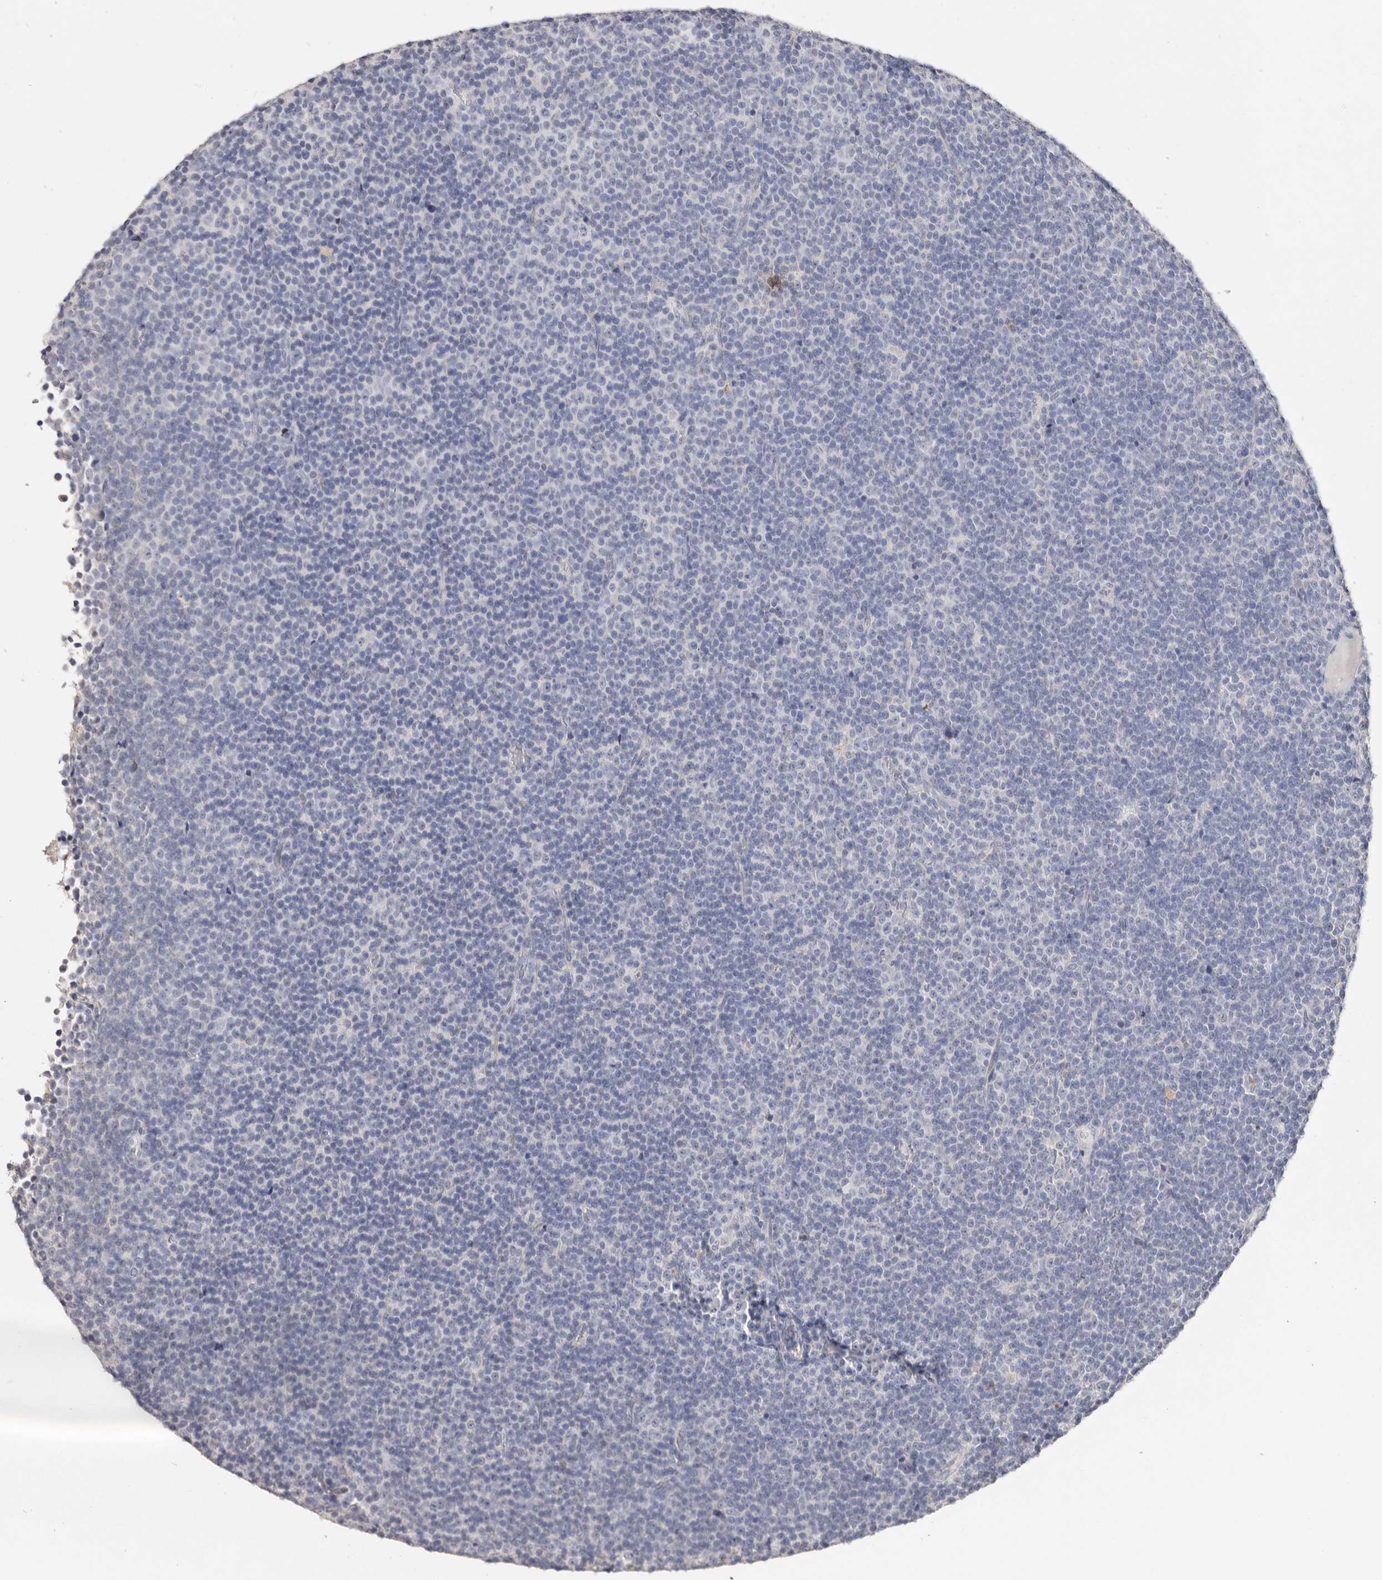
{"staining": {"intensity": "negative", "quantity": "none", "location": "none"}, "tissue": "lymphoma", "cell_type": "Tumor cells", "image_type": "cancer", "snomed": [{"axis": "morphology", "description": "Malignant lymphoma, non-Hodgkin's type, Low grade"}, {"axis": "topography", "description": "Lymph node"}], "caption": "Lymphoma was stained to show a protein in brown. There is no significant positivity in tumor cells.", "gene": "LGALS7B", "patient": {"sex": "female", "age": 67}}